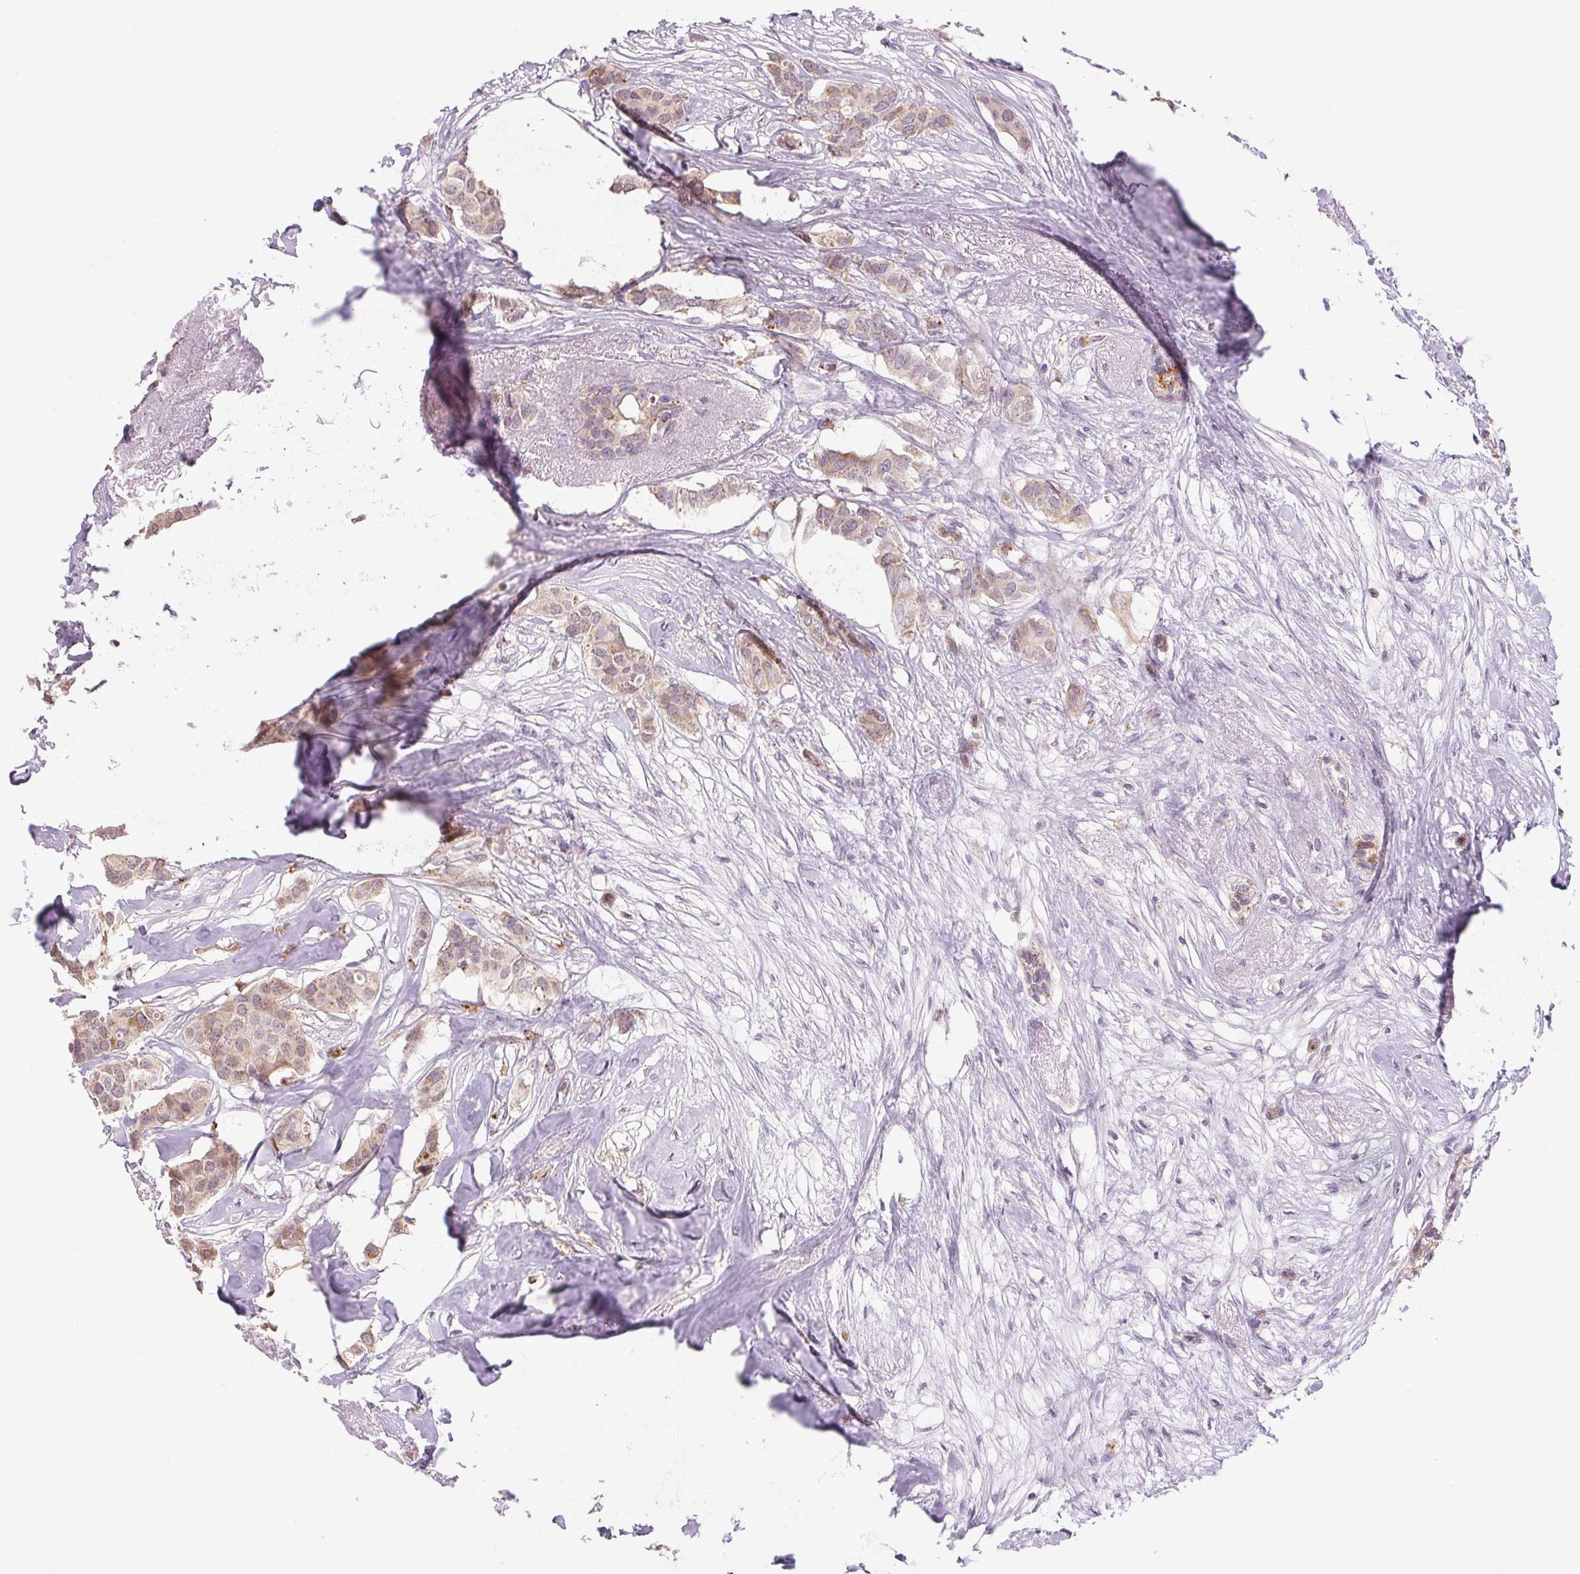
{"staining": {"intensity": "weak", "quantity": ">75%", "location": "cytoplasmic/membranous"}, "tissue": "breast cancer", "cell_type": "Tumor cells", "image_type": "cancer", "snomed": [{"axis": "morphology", "description": "Duct carcinoma"}, {"axis": "topography", "description": "Breast"}], "caption": "Immunohistochemical staining of infiltrating ductal carcinoma (breast) shows low levels of weak cytoplasmic/membranous protein expression in about >75% of tumor cells.", "gene": "METTL13", "patient": {"sex": "female", "age": 62}}